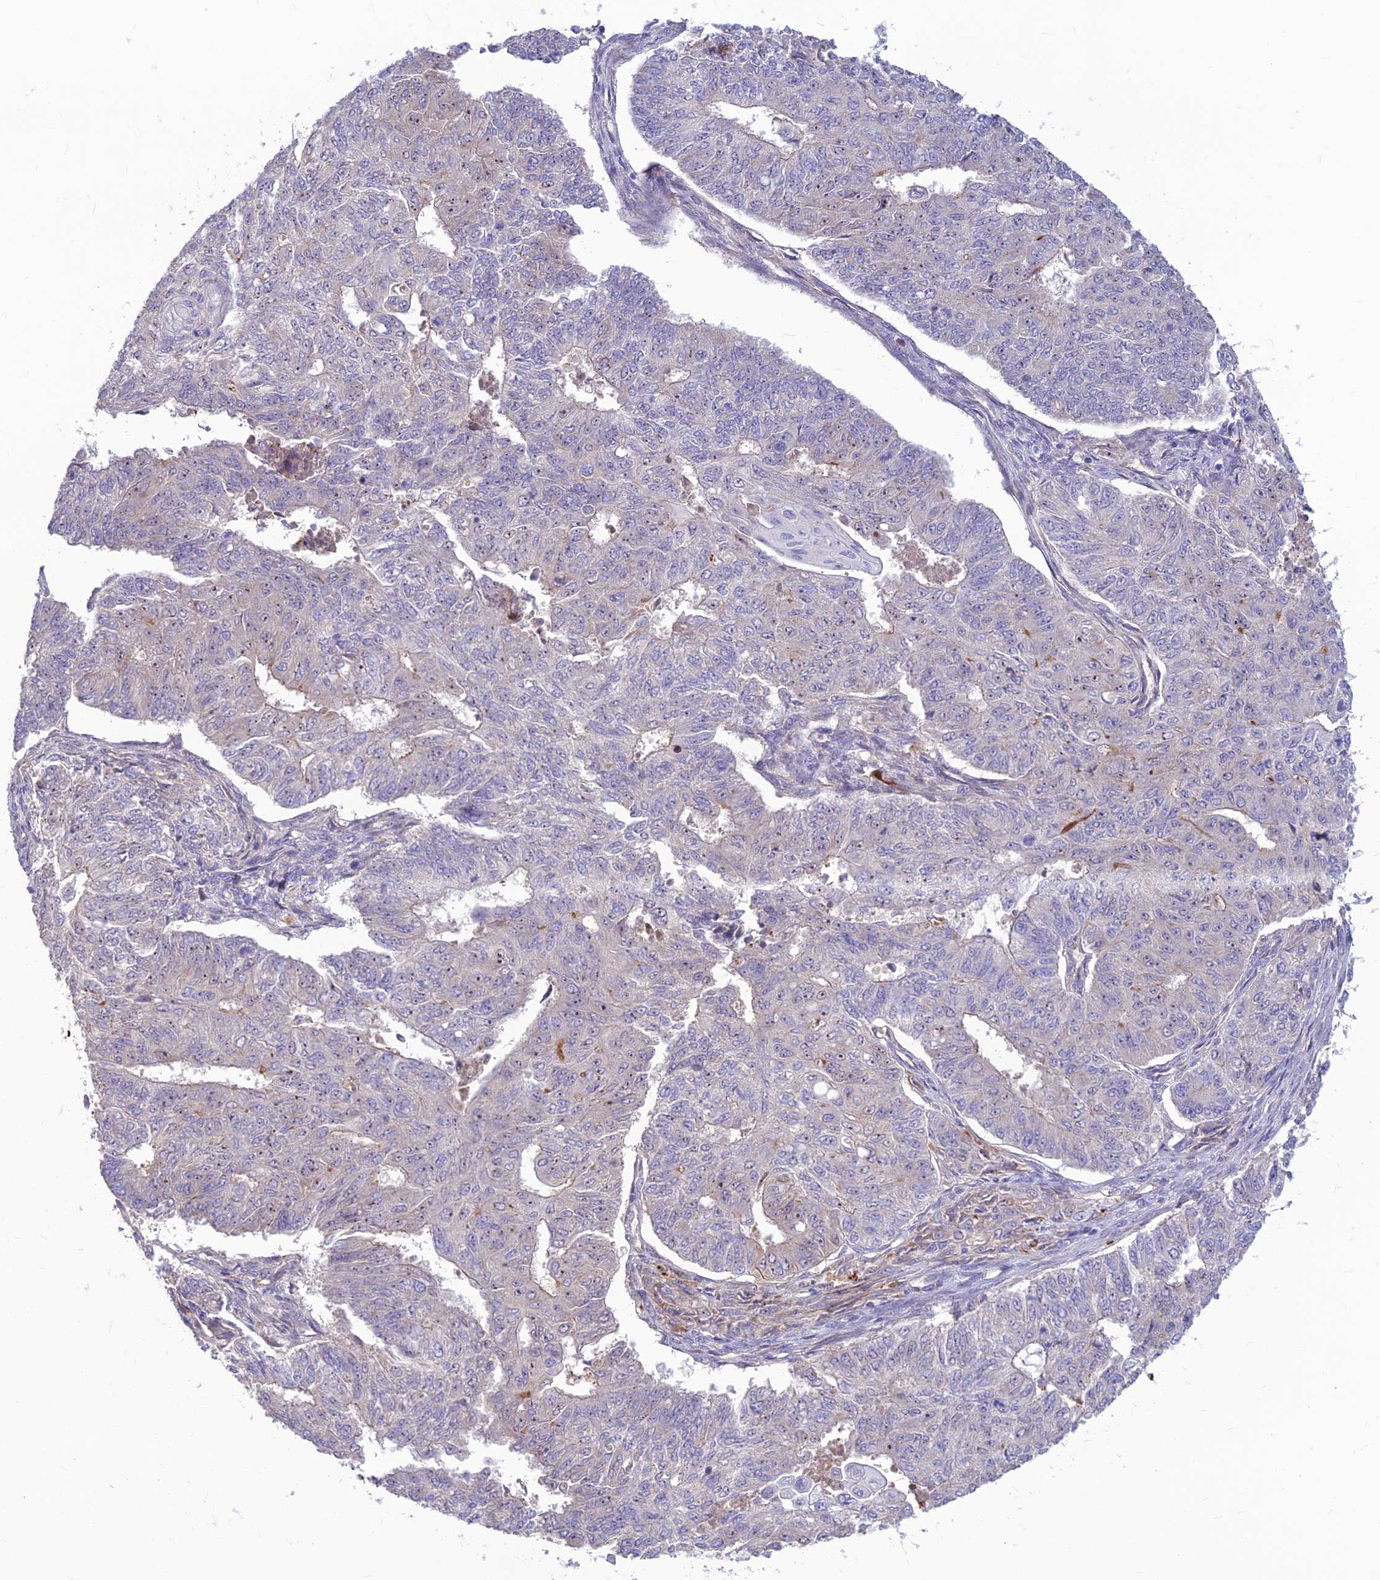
{"staining": {"intensity": "negative", "quantity": "none", "location": "none"}, "tissue": "endometrial cancer", "cell_type": "Tumor cells", "image_type": "cancer", "snomed": [{"axis": "morphology", "description": "Adenocarcinoma, NOS"}, {"axis": "topography", "description": "Endometrium"}], "caption": "An IHC micrograph of endometrial adenocarcinoma is shown. There is no staining in tumor cells of endometrial adenocarcinoma.", "gene": "ST8SIA5", "patient": {"sex": "female", "age": 32}}